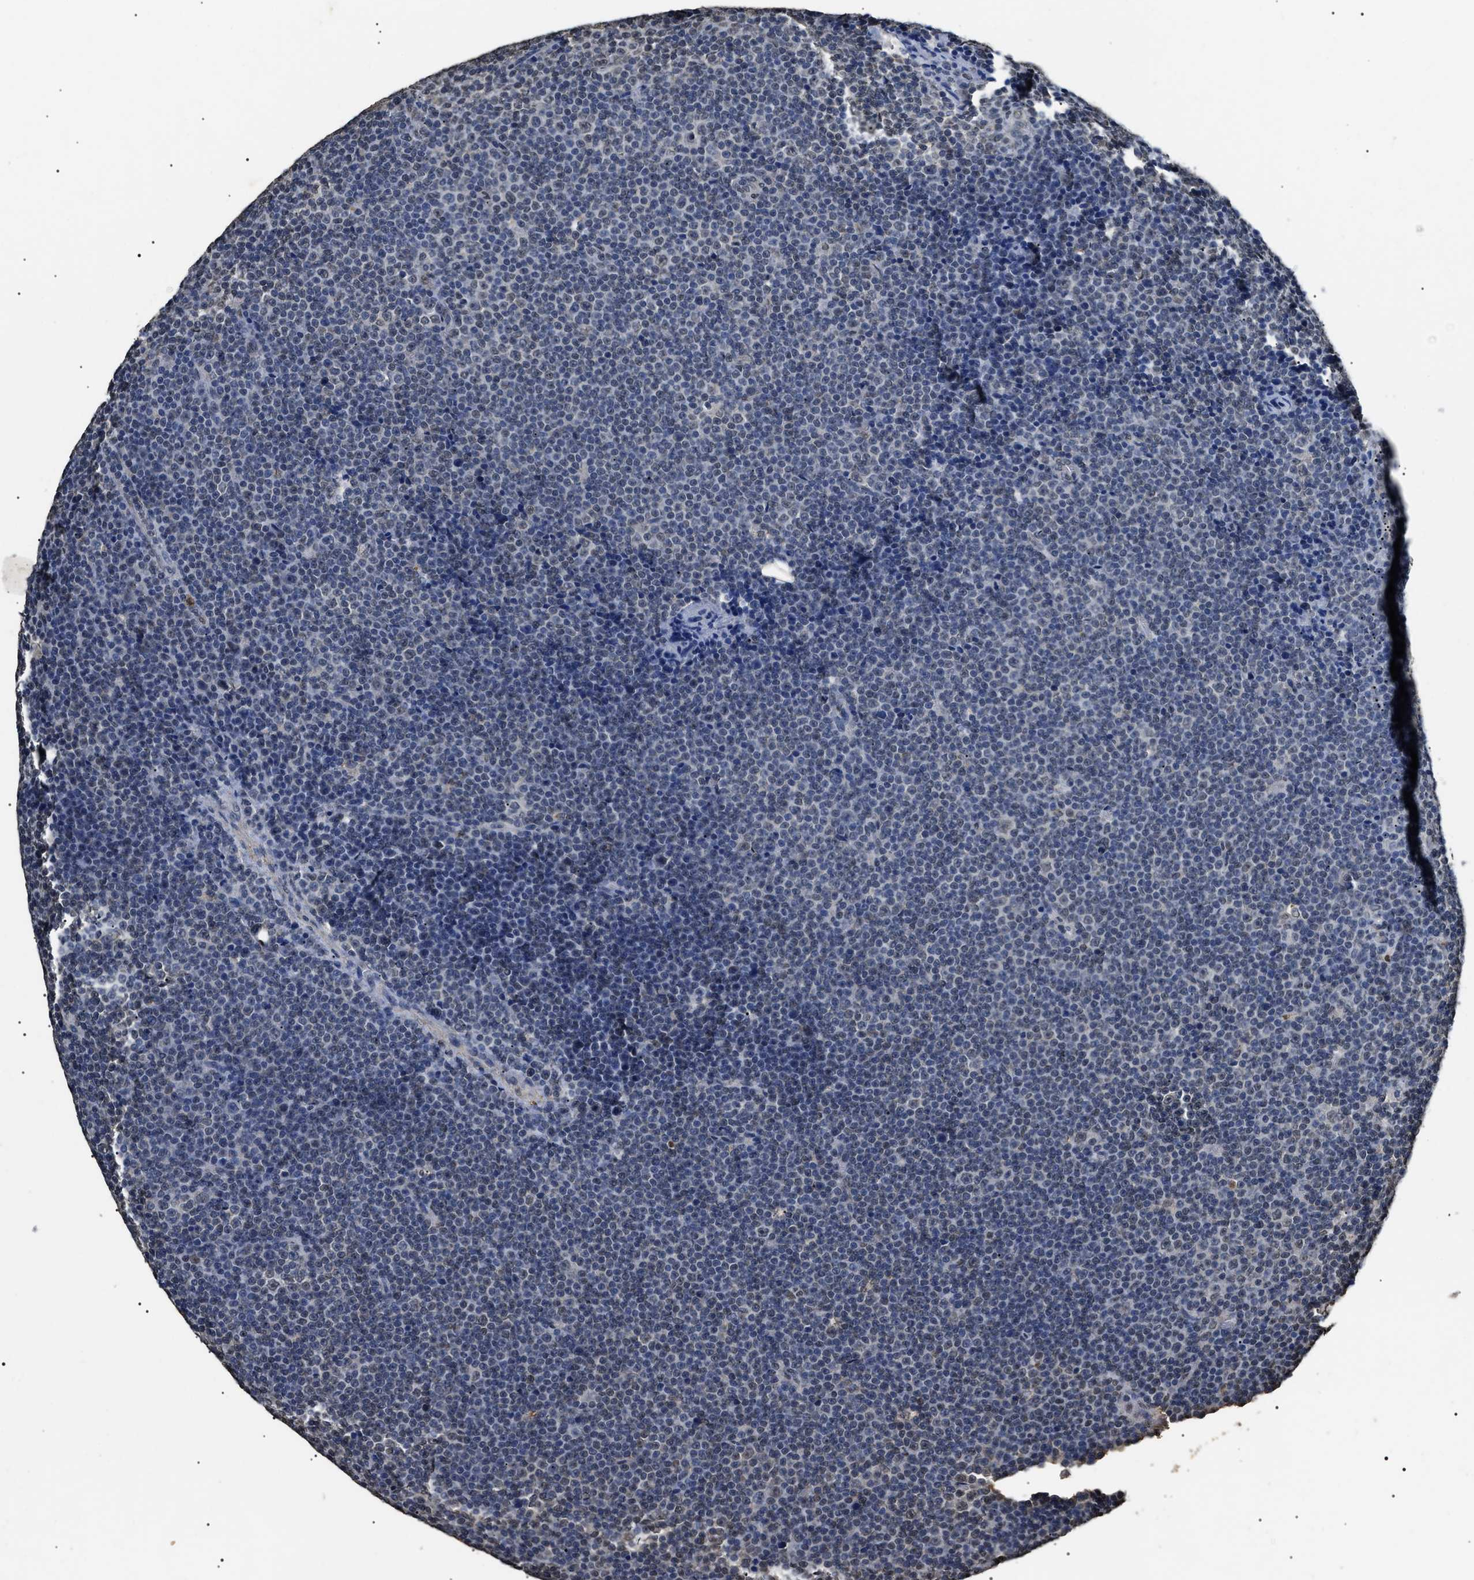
{"staining": {"intensity": "negative", "quantity": "none", "location": "none"}, "tissue": "lymphoma", "cell_type": "Tumor cells", "image_type": "cancer", "snomed": [{"axis": "morphology", "description": "Malignant lymphoma, non-Hodgkin's type, Low grade"}, {"axis": "topography", "description": "Lymph node"}], "caption": "DAB (3,3'-diaminobenzidine) immunohistochemical staining of low-grade malignant lymphoma, non-Hodgkin's type exhibits no significant positivity in tumor cells.", "gene": "ANP32E", "patient": {"sex": "female", "age": 67}}